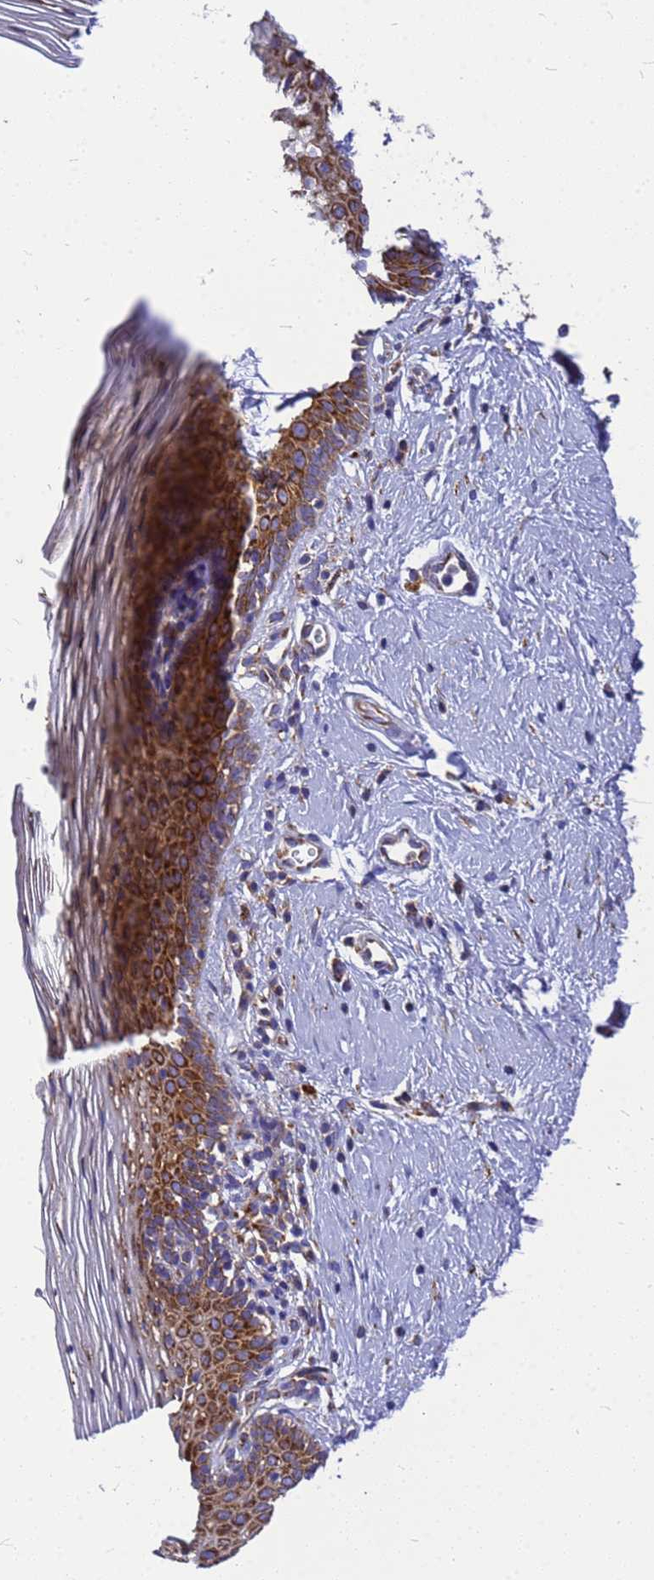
{"staining": {"intensity": "strong", "quantity": ">75%", "location": "cytoplasmic/membranous"}, "tissue": "vagina", "cell_type": "Squamous epithelial cells", "image_type": "normal", "snomed": [{"axis": "morphology", "description": "Normal tissue, NOS"}, {"axis": "topography", "description": "Vagina"}], "caption": "DAB immunohistochemical staining of normal vagina displays strong cytoplasmic/membranous protein staining in approximately >75% of squamous epithelial cells.", "gene": "EEF1D", "patient": {"sex": "female", "age": 32}}